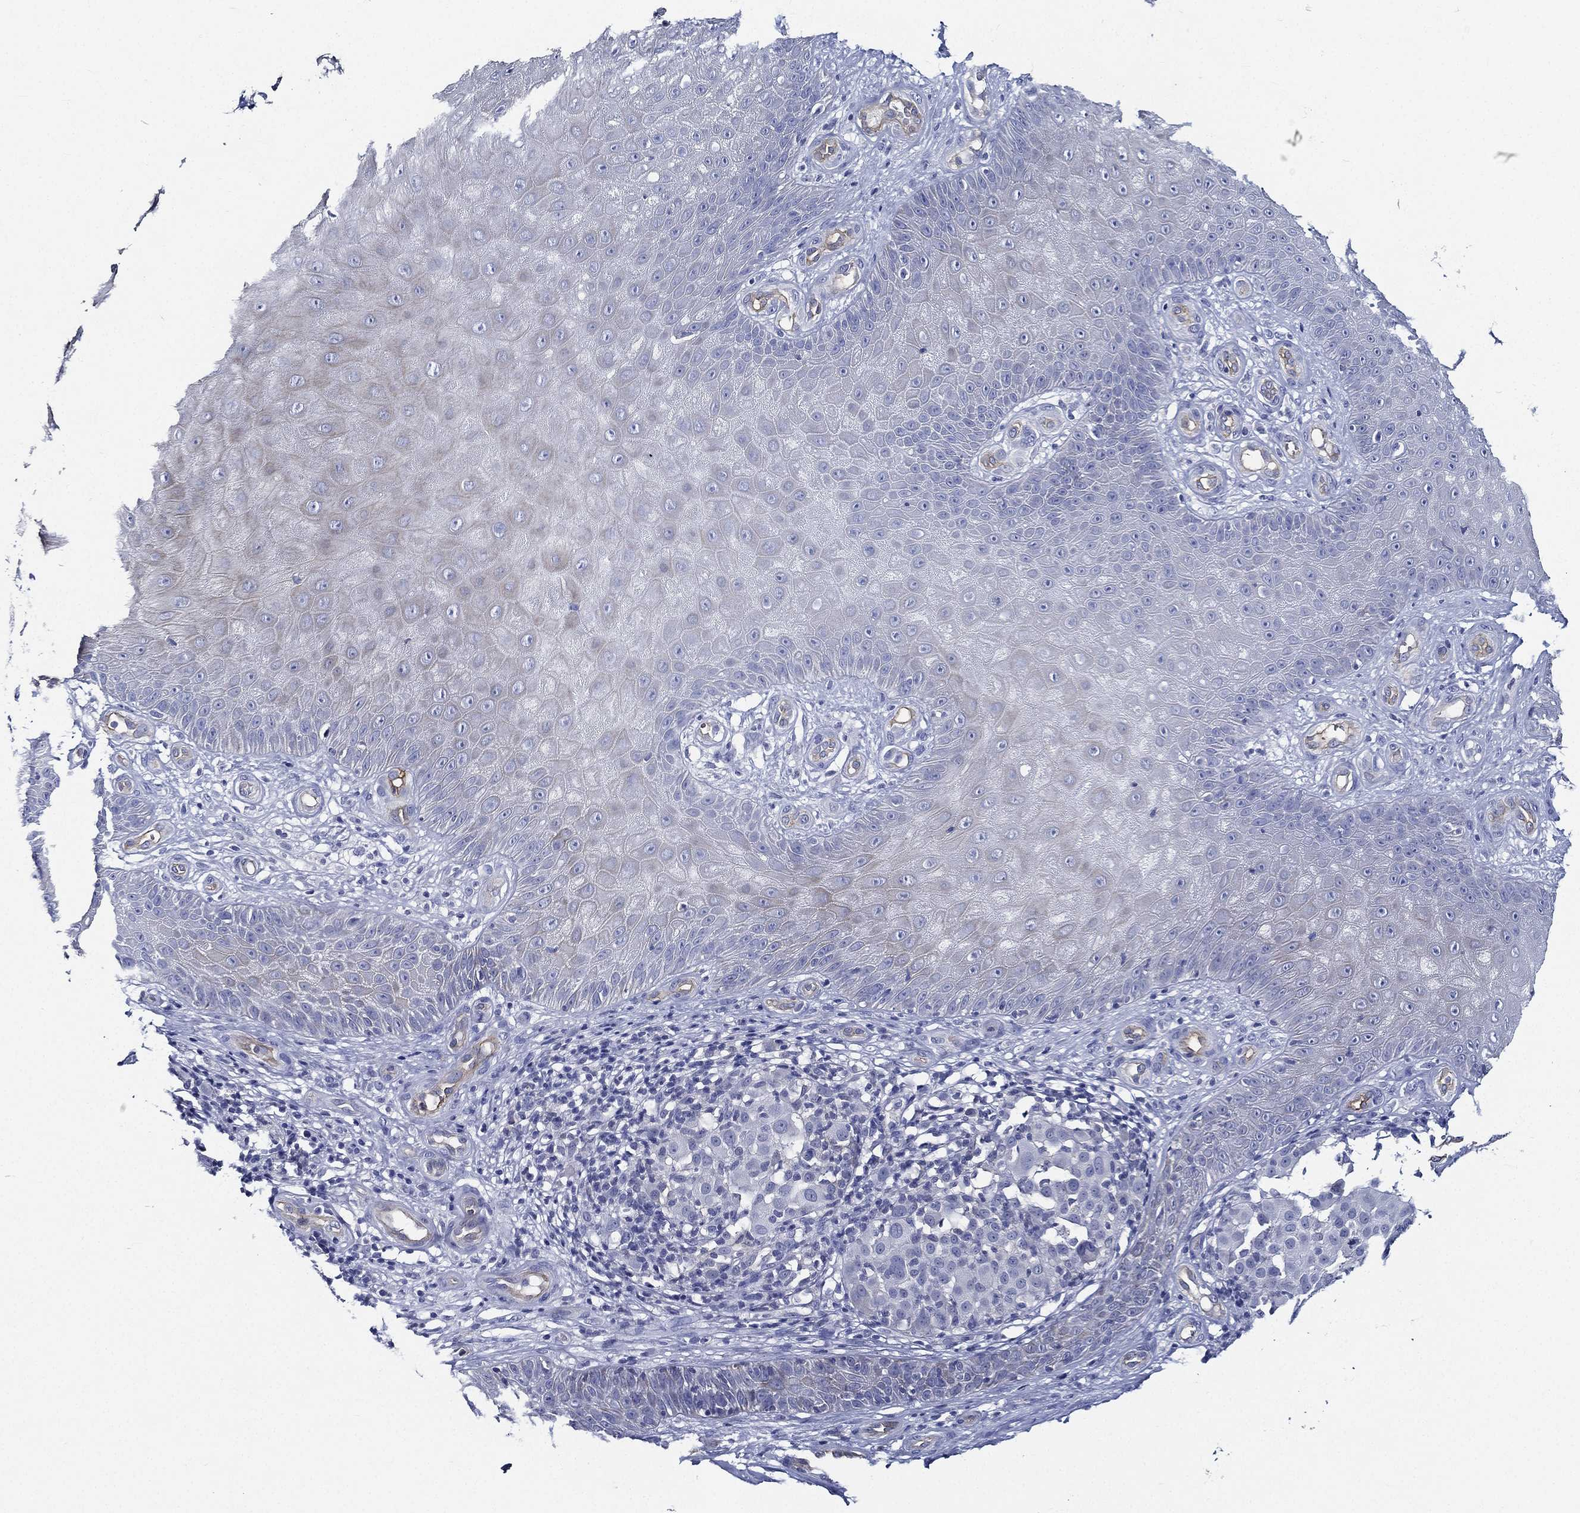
{"staining": {"intensity": "negative", "quantity": "none", "location": "none"}, "tissue": "melanoma", "cell_type": "Tumor cells", "image_type": "cancer", "snomed": [{"axis": "morphology", "description": "Malignant melanoma, NOS"}, {"axis": "topography", "description": "Skin"}], "caption": "Tumor cells show no significant expression in melanoma.", "gene": "NEDD9", "patient": {"sex": "female", "age": 87}}